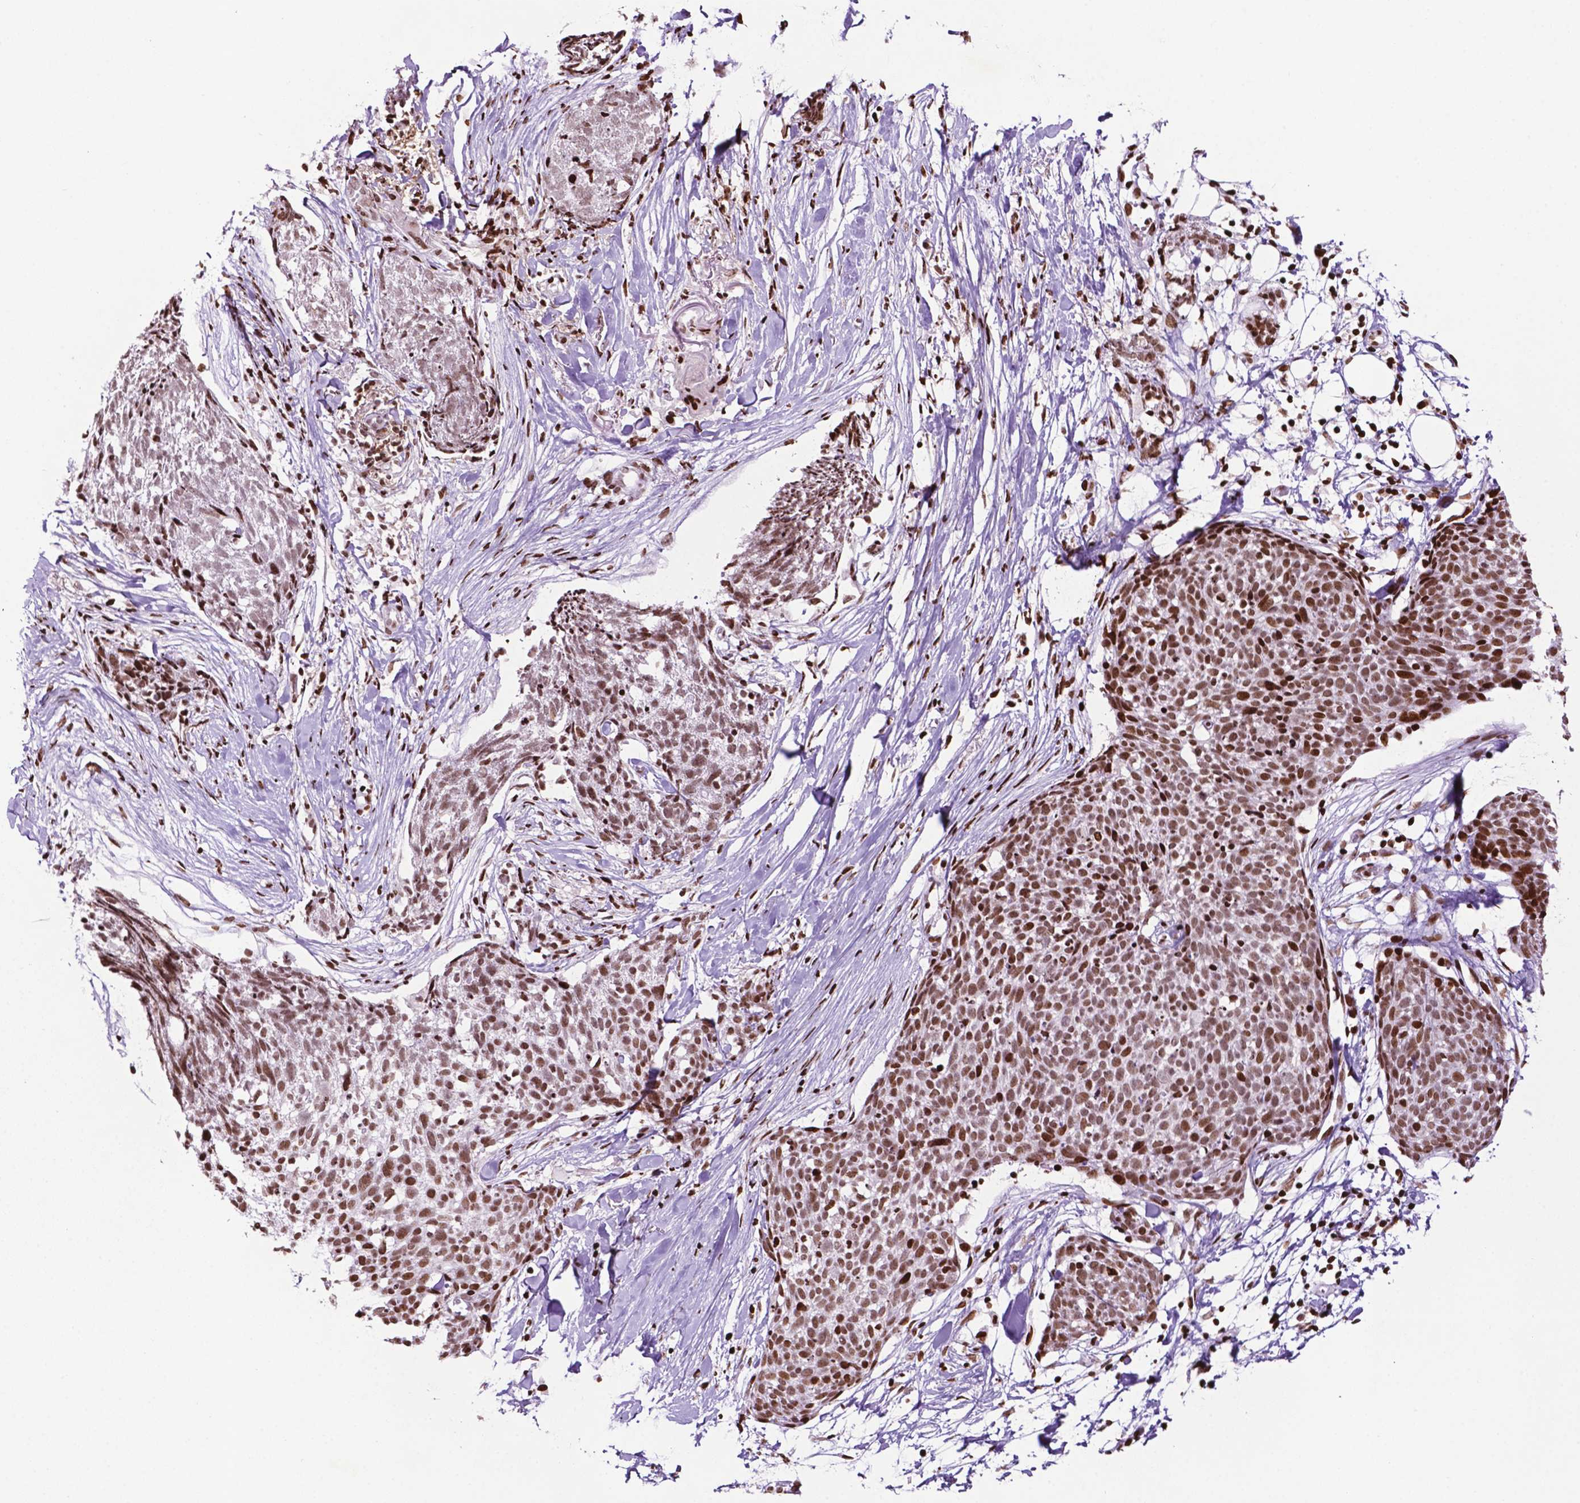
{"staining": {"intensity": "moderate", "quantity": ">75%", "location": "nuclear"}, "tissue": "skin cancer", "cell_type": "Tumor cells", "image_type": "cancer", "snomed": [{"axis": "morphology", "description": "Squamous cell carcinoma, NOS"}, {"axis": "topography", "description": "Skin"}, {"axis": "topography", "description": "Vulva"}], "caption": "Immunohistochemistry (IHC) micrograph of neoplastic tissue: skin cancer stained using immunohistochemistry (IHC) reveals medium levels of moderate protein expression localized specifically in the nuclear of tumor cells, appearing as a nuclear brown color.", "gene": "TMEM250", "patient": {"sex": "female", "age": 75}}